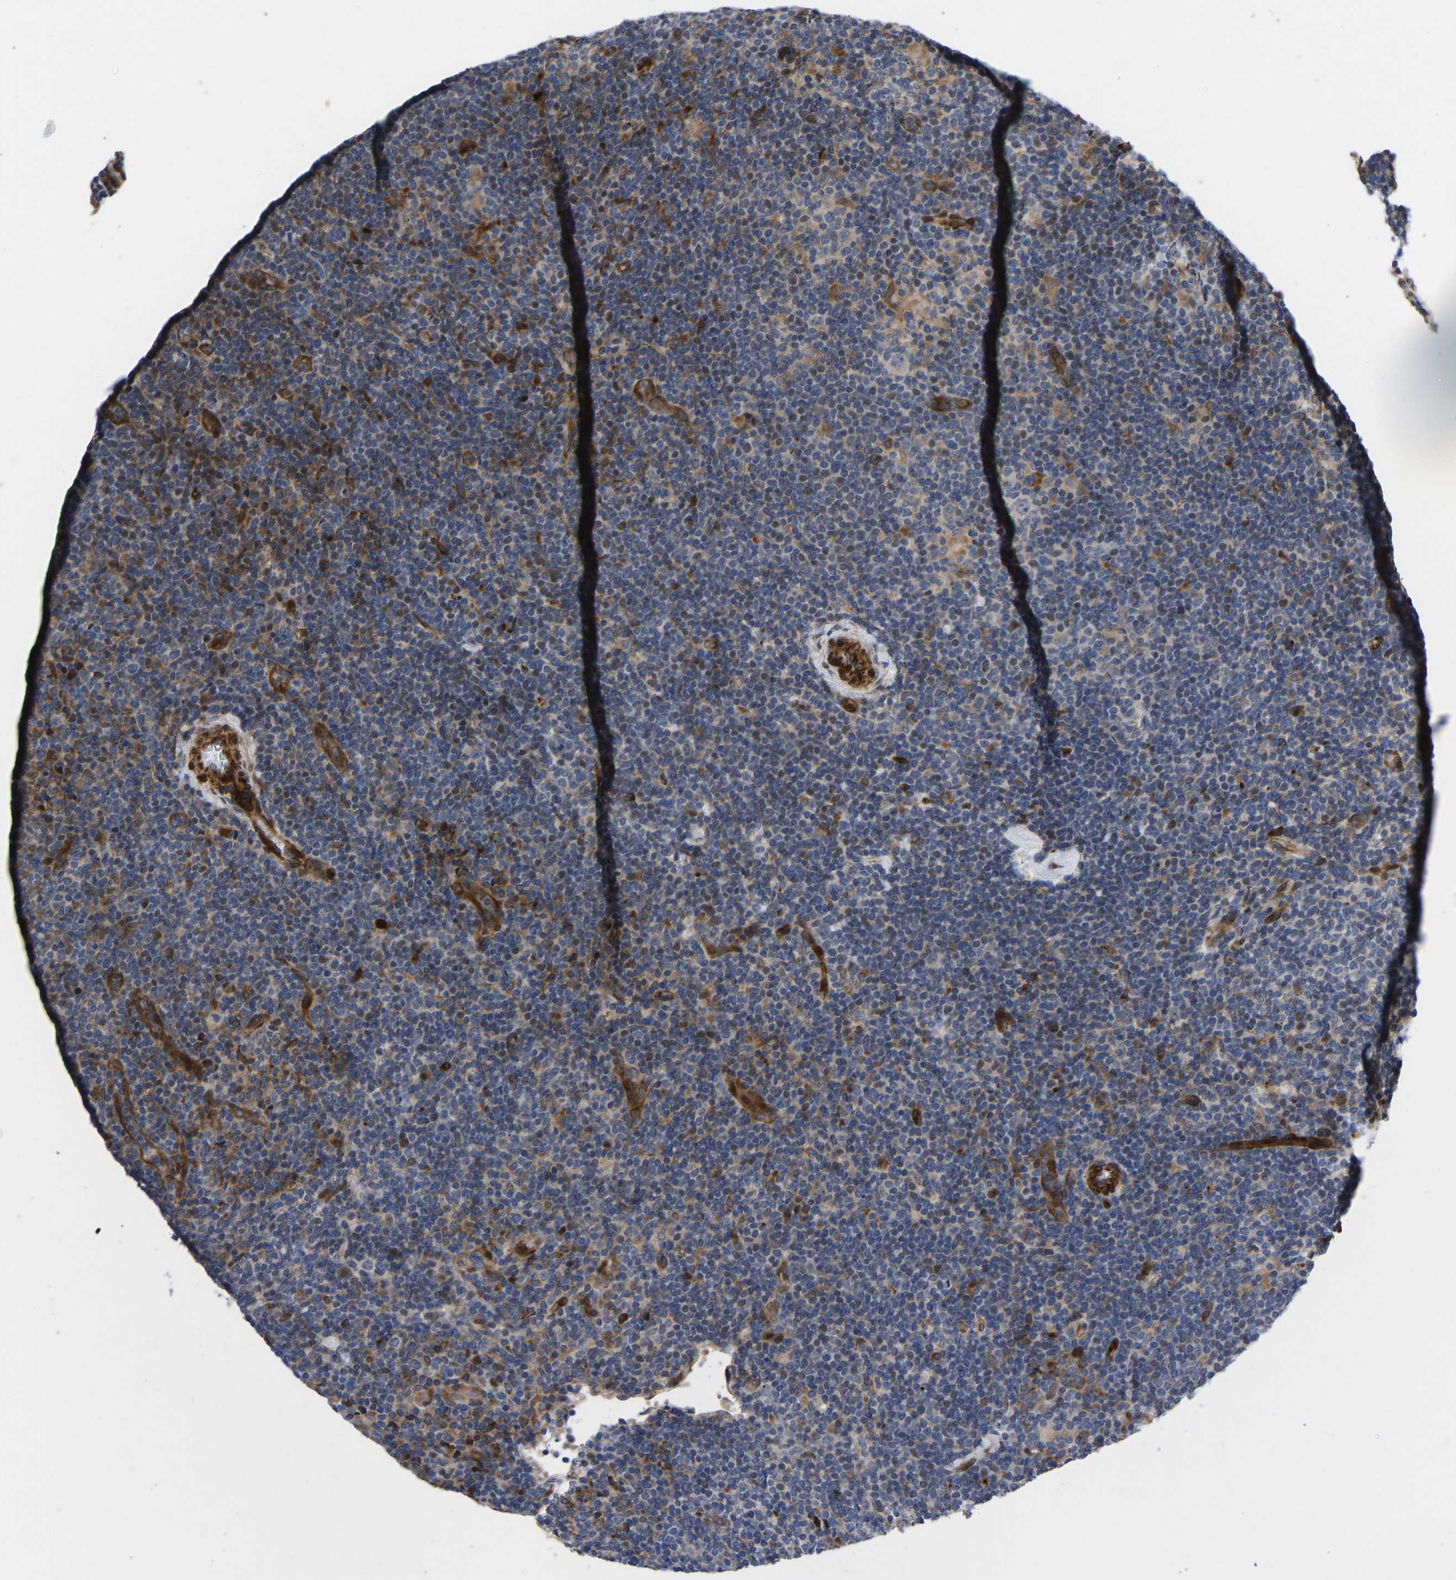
{"staining": {"intensity": "weak", "quantity": "25%-75%", "location": "cytoplasmic/membranous"}, "tissue": "lymphoma", "cell_type": "Tumor cells", "image_type": "cancer", "snomed": [{"axis": "morphology", "description": "Hodgkin's disease, NOS"}, {"axis": "topography", "description": "Lymph node"}], "caption": "Brown immunohistochemical staining in human lymphoma shows weak cytoplasmic/membranous positivity in about 25%-75% of tumor cells.", "gene": "TMEM38B", "patient": {"sex": "female", "age": 57}}